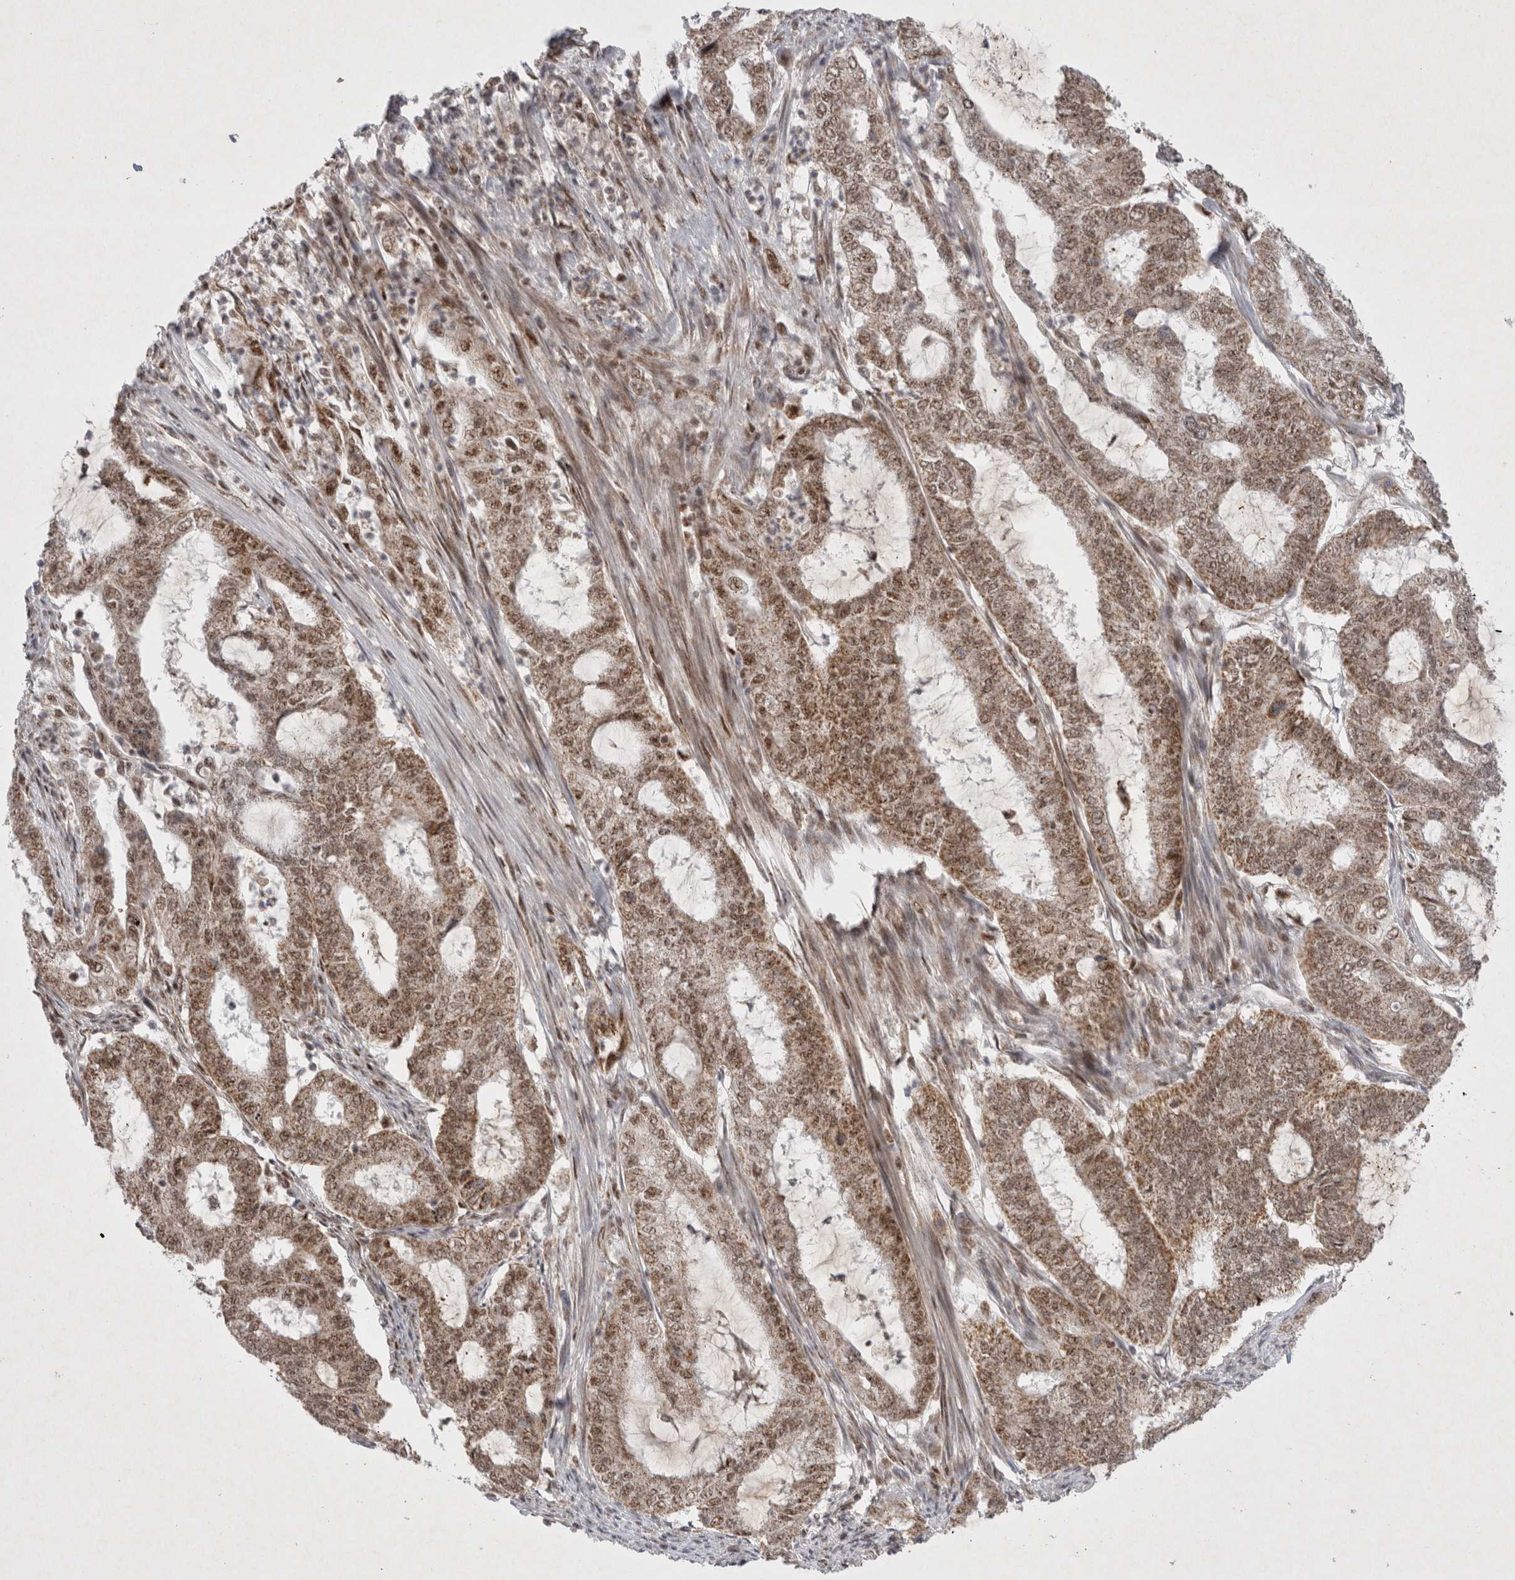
{"staining": {"intensity": "moderate", "quantity": ">75%", "location": "cytoplasmic/membranous,nuclear"}, "tissue": "endometrial cancer", "cell_type": "Tumor cells", "image_type": "cancer", "snomed": [{"axis": "morphology", "description": "Adenocarcinoma, NOS"}, {"axis": "topography", "description": "Endometrium"}], "caption": "A brown stain highlights moderate cytoplasmic/membranous and nuclear staining of a protein in endometrial cancer tumor cells.", "gene": "MRPL37", "patient": {"sex": "female", "age": 51}}